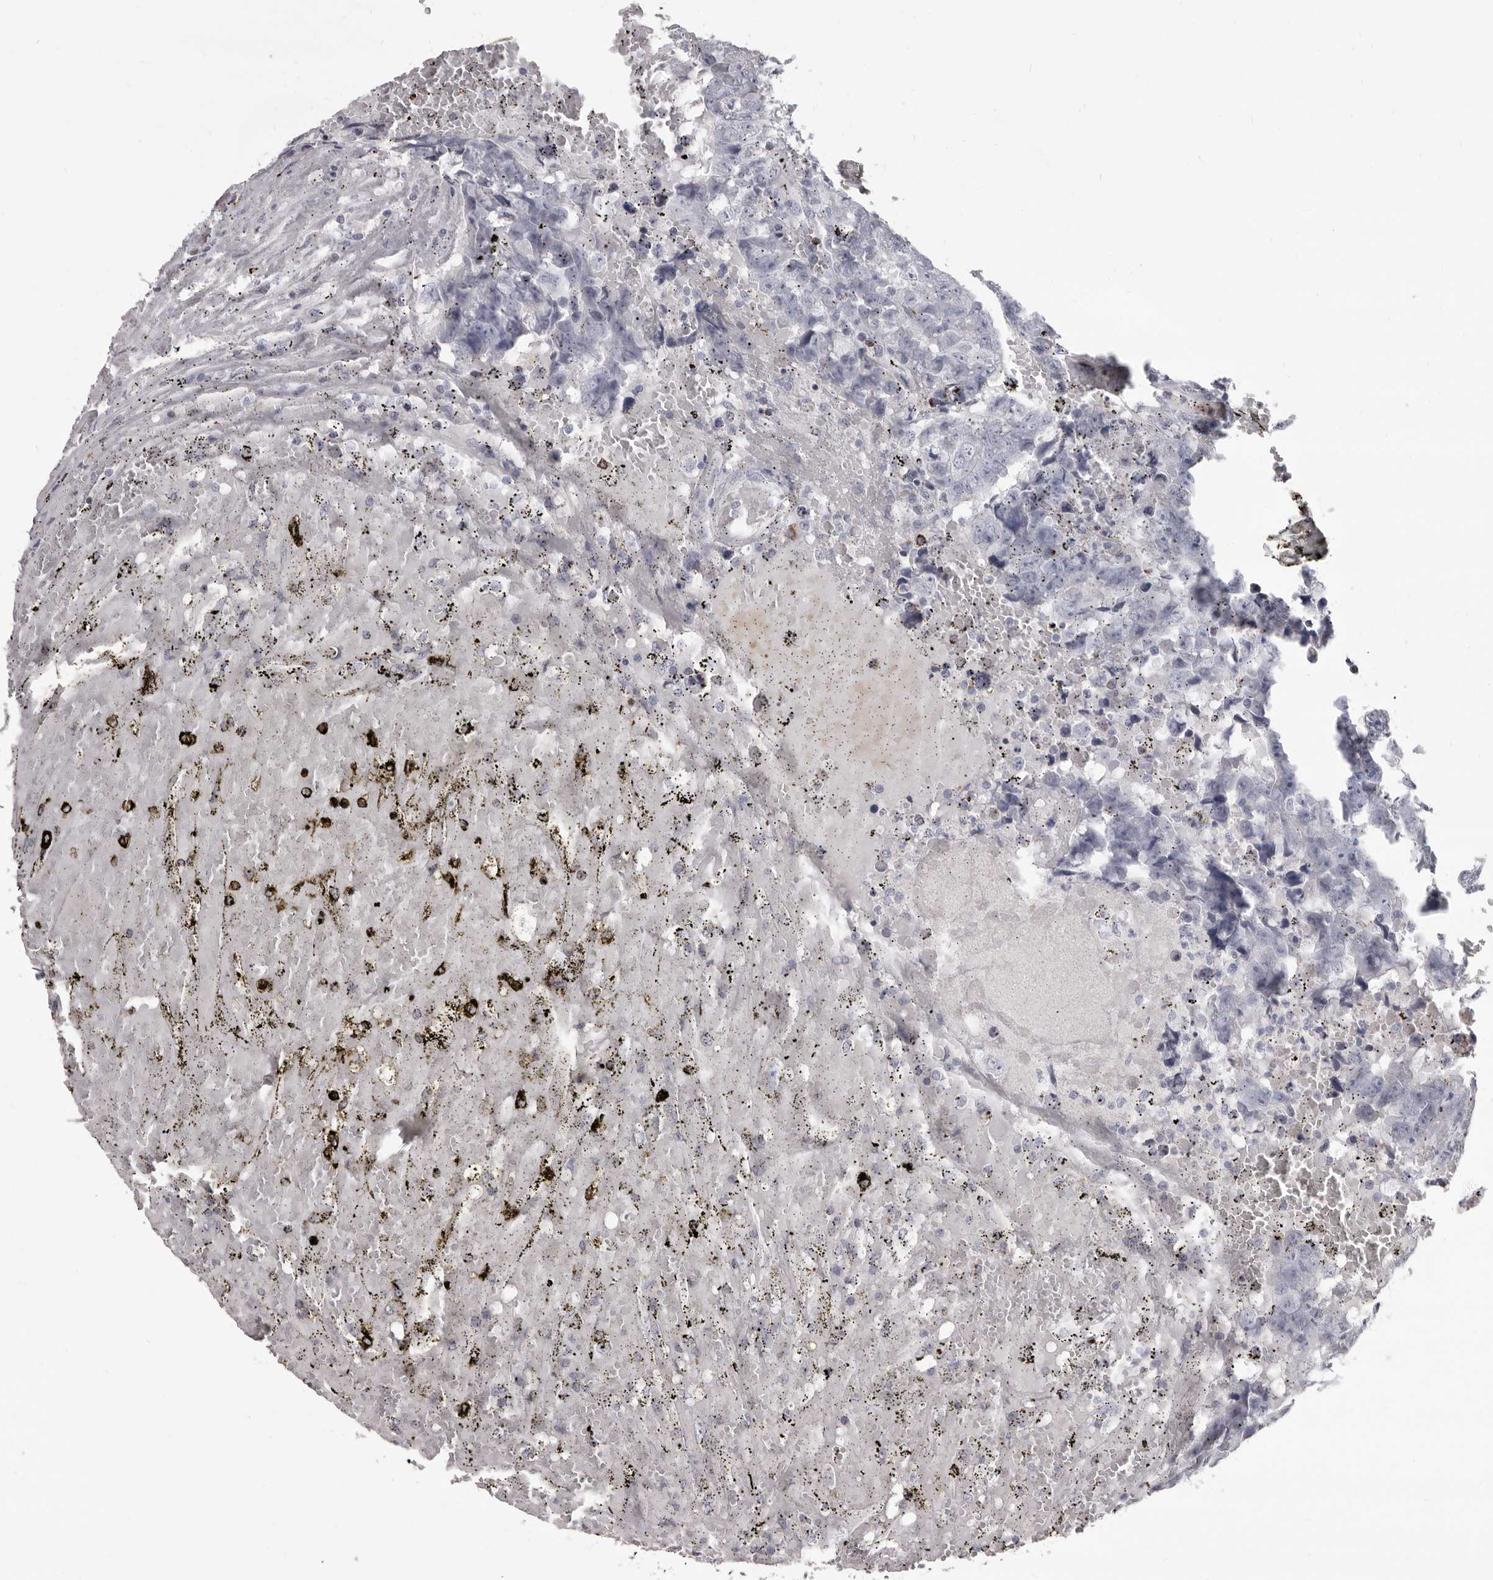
{"staining": {"intensity": "negative", "quantity": "none", "location": "none"}, "tissue": "testis cancer", "cell_type": "Tumor cells", "image_type": "cancer", "snomed": [{"axis": "morphology", "description": "Carcinoma, Embryonal, NOS"}, {"axis": "topography", "description": "Testis"}], "caption": "Immunohistochemistry (IHC) photomicrograph of neoplastic tissue: human embryonal carcinoma (testis) stained with DAB demonstrates no significant protein staining in tumor cells.", "gene": "GZMH", "patient": {"sex": "male", "age": 25}}